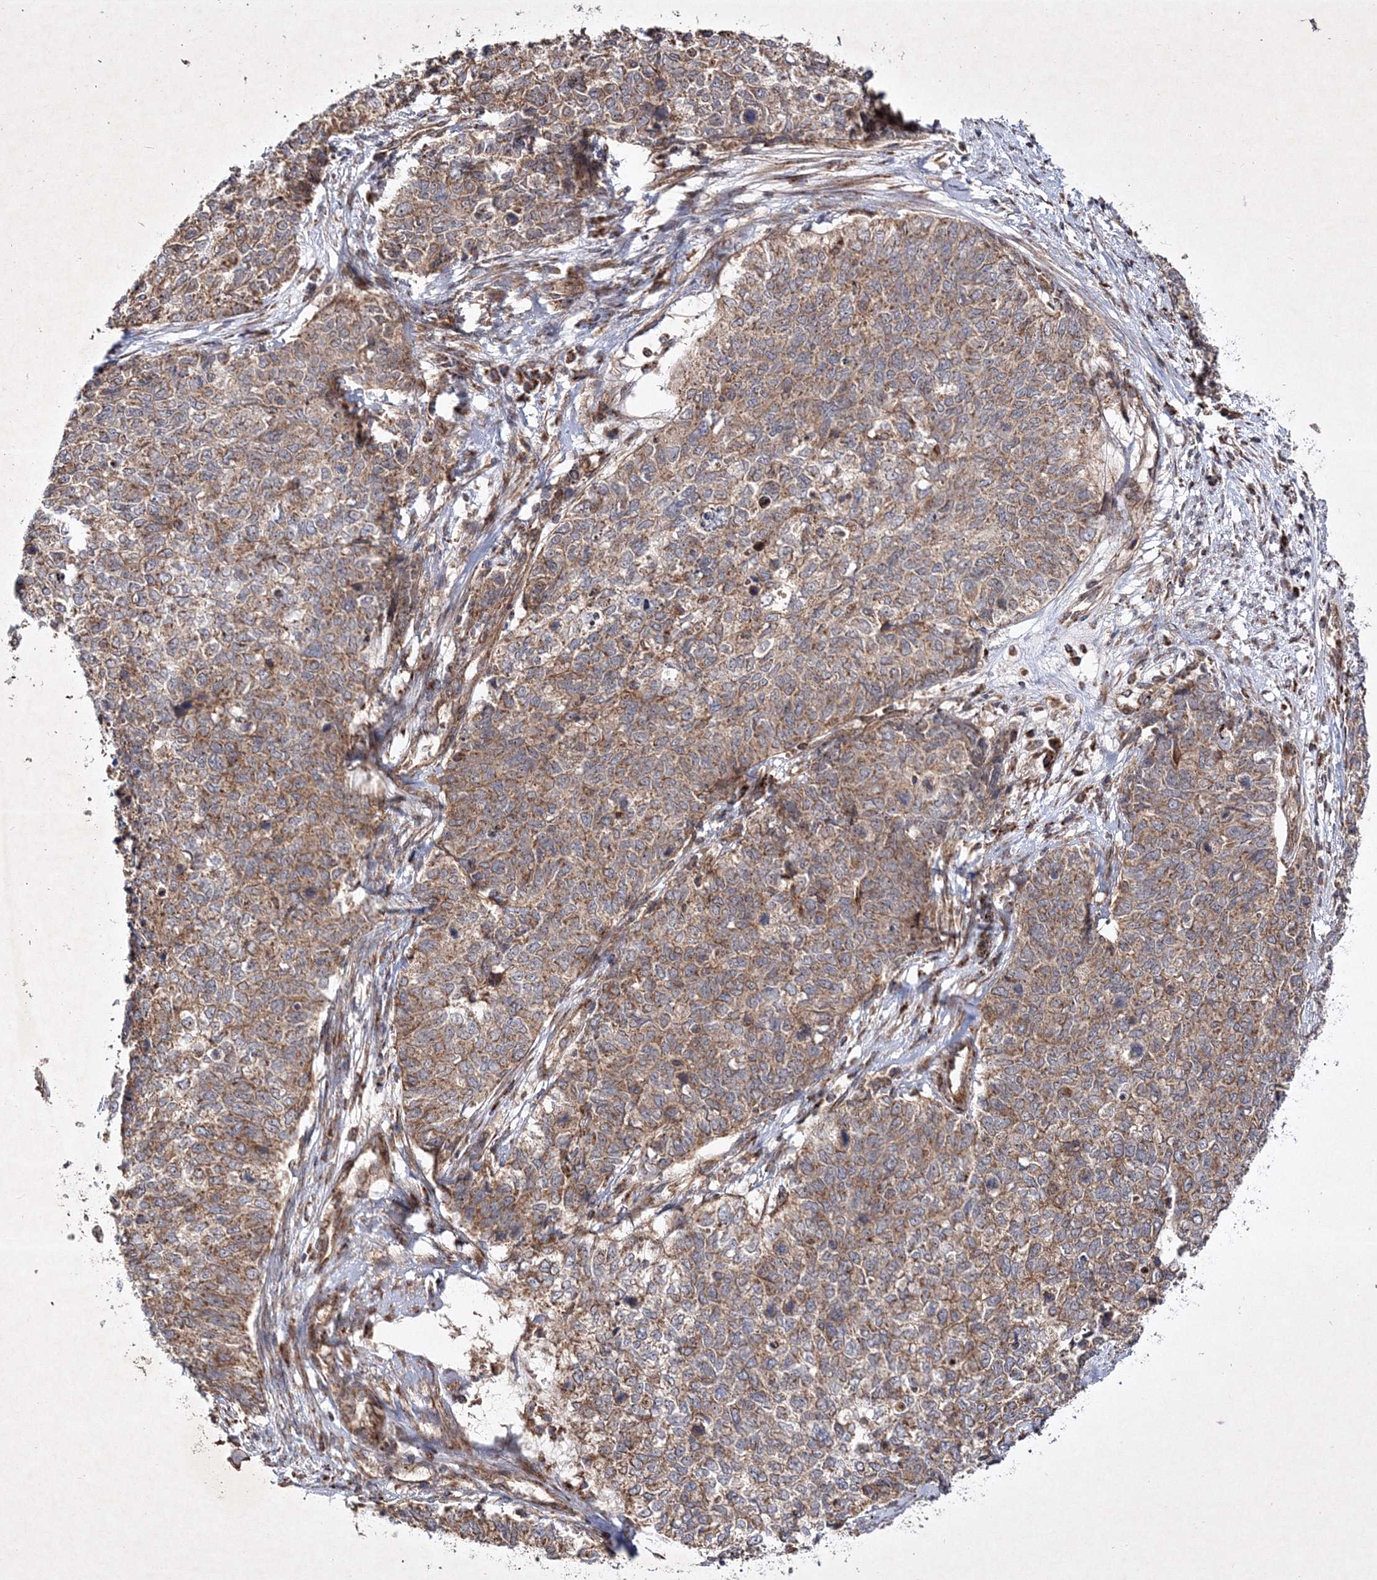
{"staining": {"intensity": "moderate", "quantity": ">75%", "location": "cytoplasmic/membranous"}, "tissue": "cervical cancer", "cell_type": "Tumor cells", "image_type": "cancer", "snomed": [{"axis": "morphology", "description": "Squamous cell carcinoma, NOS"}, {"axis": "topography", "description": "Cervix"}], "caption": "The immunohistochemical stain shows moderate cytoplasmic/membranous positivity in tumor cells of cervical cancer tissue. (brown staining indicates protein expression, while blue staining denotes nuclei).", "gene": "SCRN3", "patient": {"sex": "female", "age": 63}}